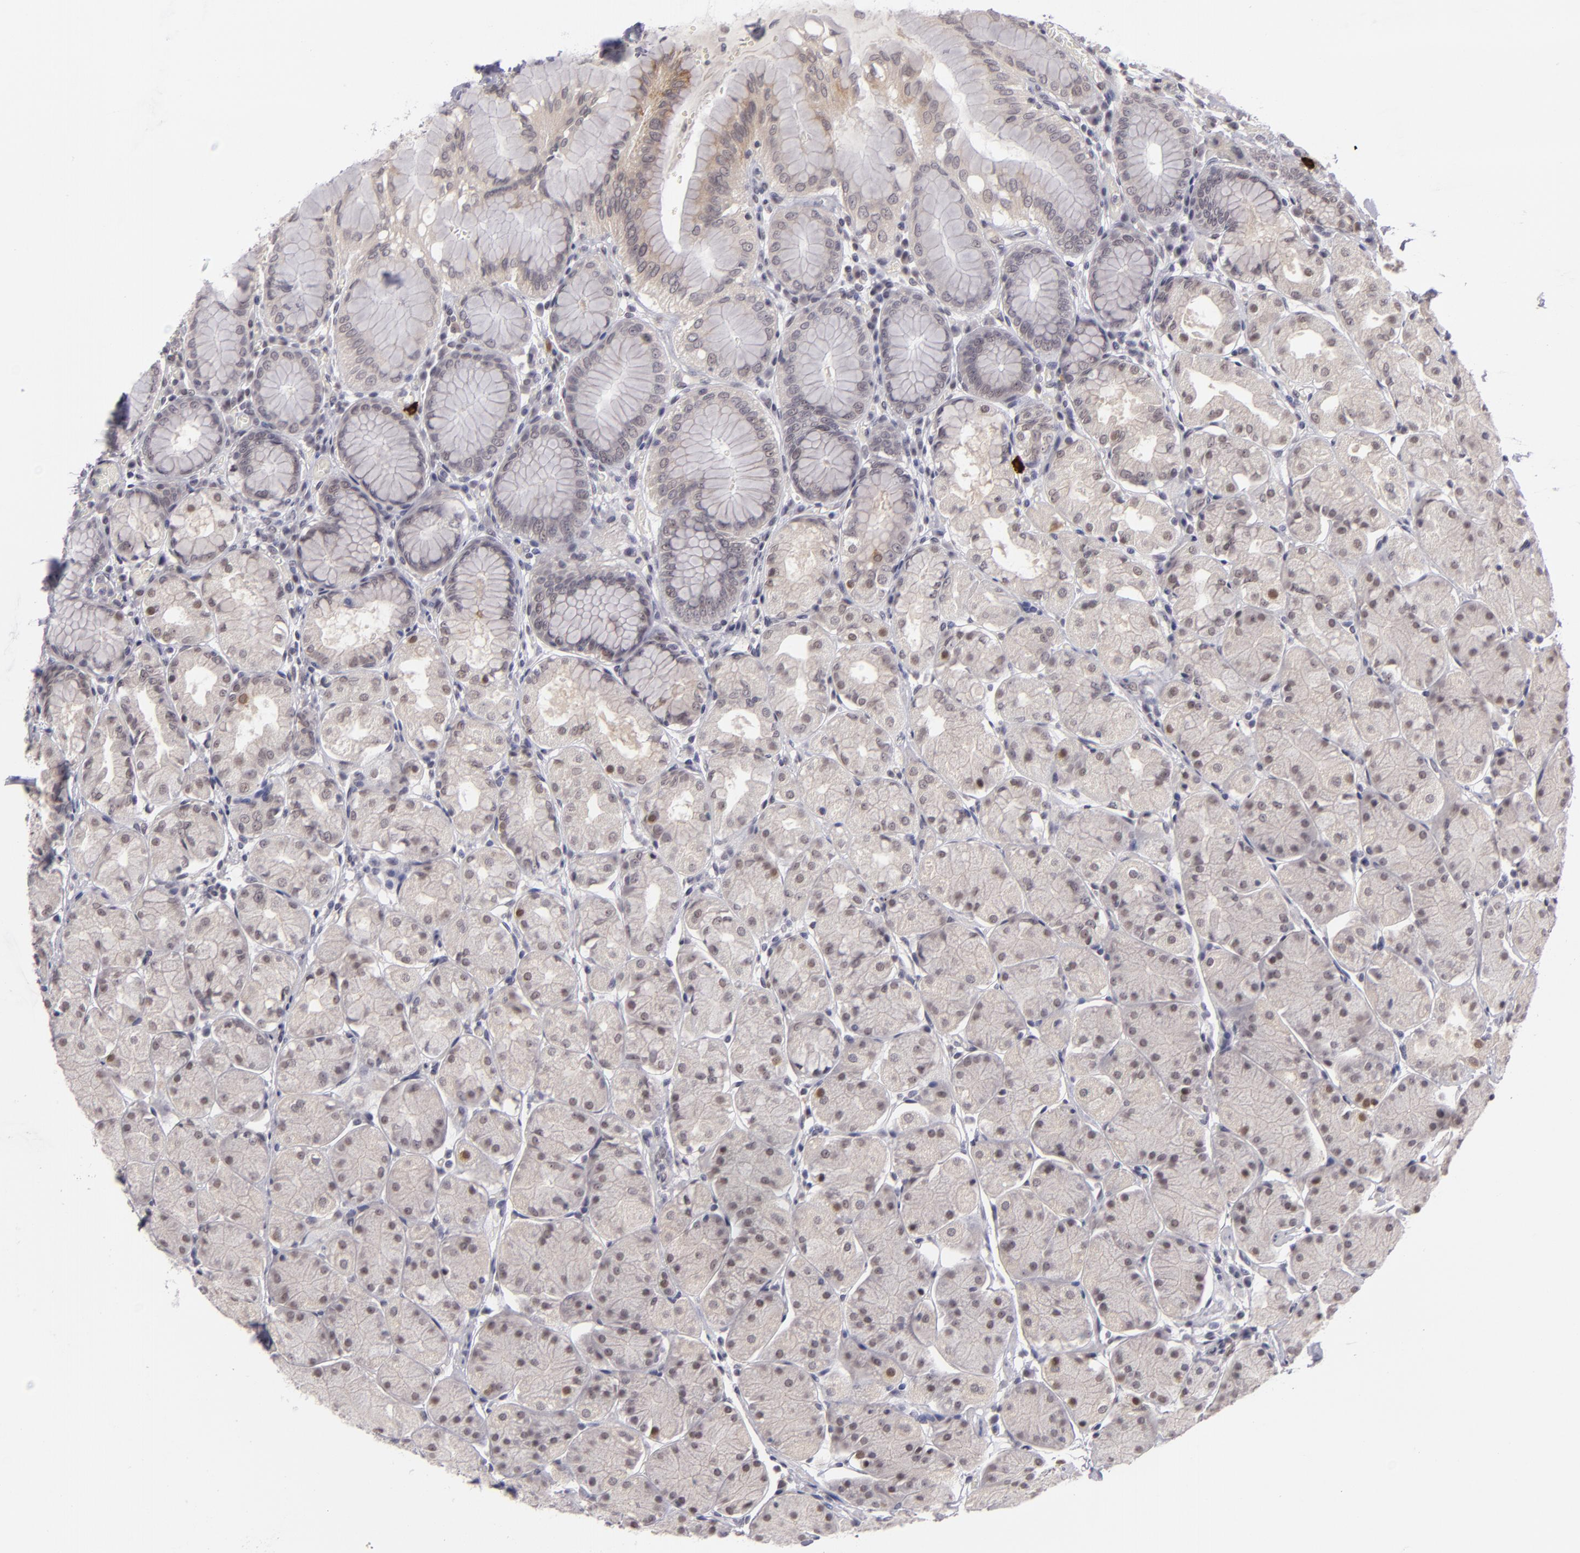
{"staining": {"intensity": "weak", "quantity": "<25%", "location": "nuclear"}, "tissue": "stomach", "cell_type": "Glandular cells", "image_type": "normal", "snomed": [{"axis": "morphology", "description": "Normal tissue, NOS"}, {"axis": "topography", "description": "Stomach, upper"}, {"axis": "topography", "description": "Stomach"}], "caption": "The image shows no staining of glandular cells in benign stomach.", "gene": "ZNF205", "patient": {"sex": "male", "age": 76}}